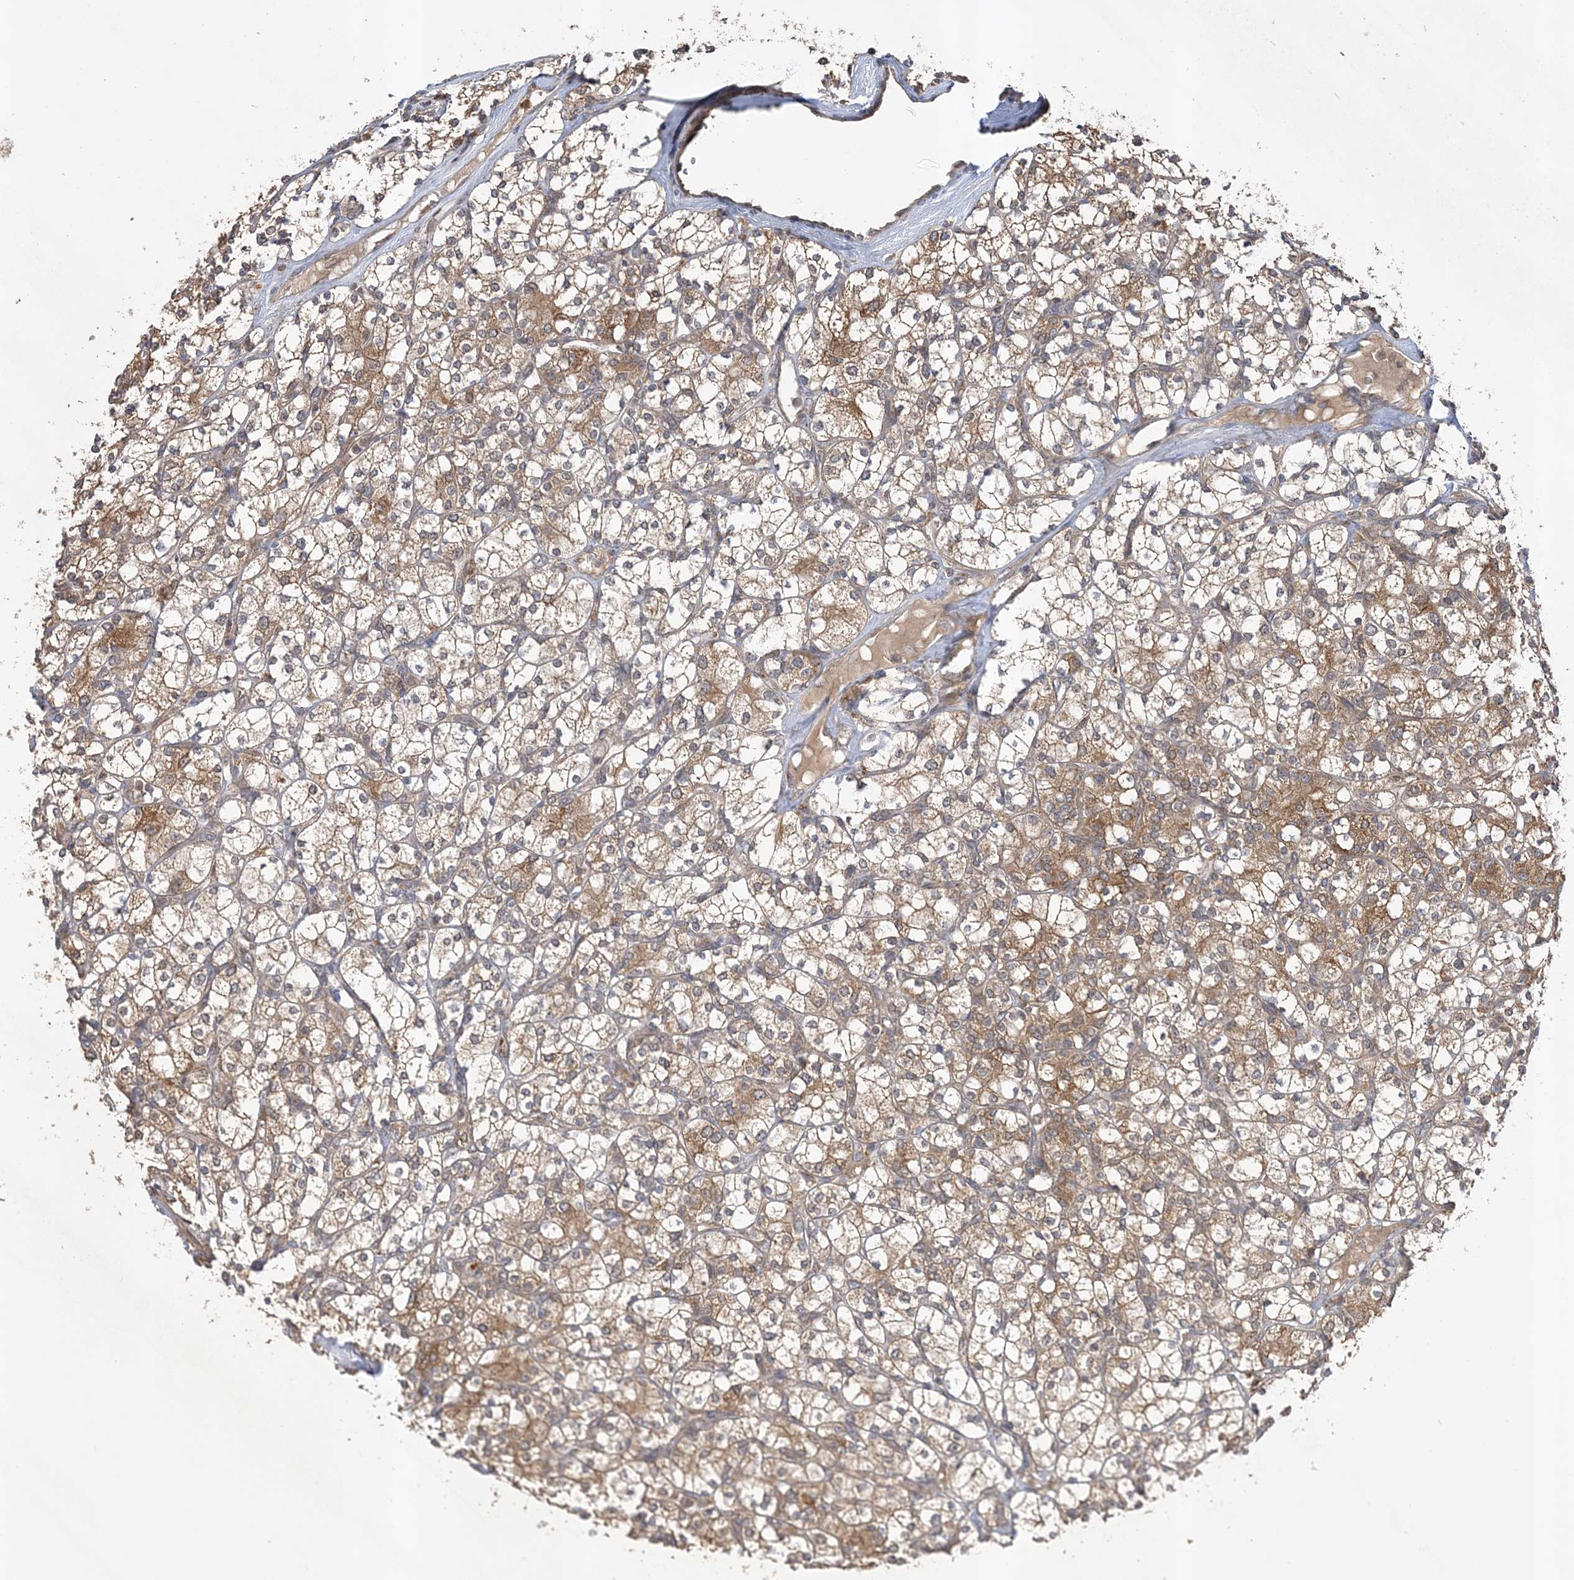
{"staining": {"intensity": "moderate", "quantity": ">75%", "location": "cytoplasmic/membranous"}, "tissue": "renal cancer", "cell_type": "Tumor cells", "image_type": "cancer", "snomed": [{"axis": "morphology", "description": "Adenocarcinoma, NOS"}, {"axis": "topography", "description": "Kidney"}], "caption": "Immunohistochemical staining of renal cancer (adenocarcinoma) displays medium levels of moderate cytoplasmic/membranous protein staining in approximately >75% of tumor cells.", "gene": "MMADHC", "patient": {"sex": "male", "age": 77}}